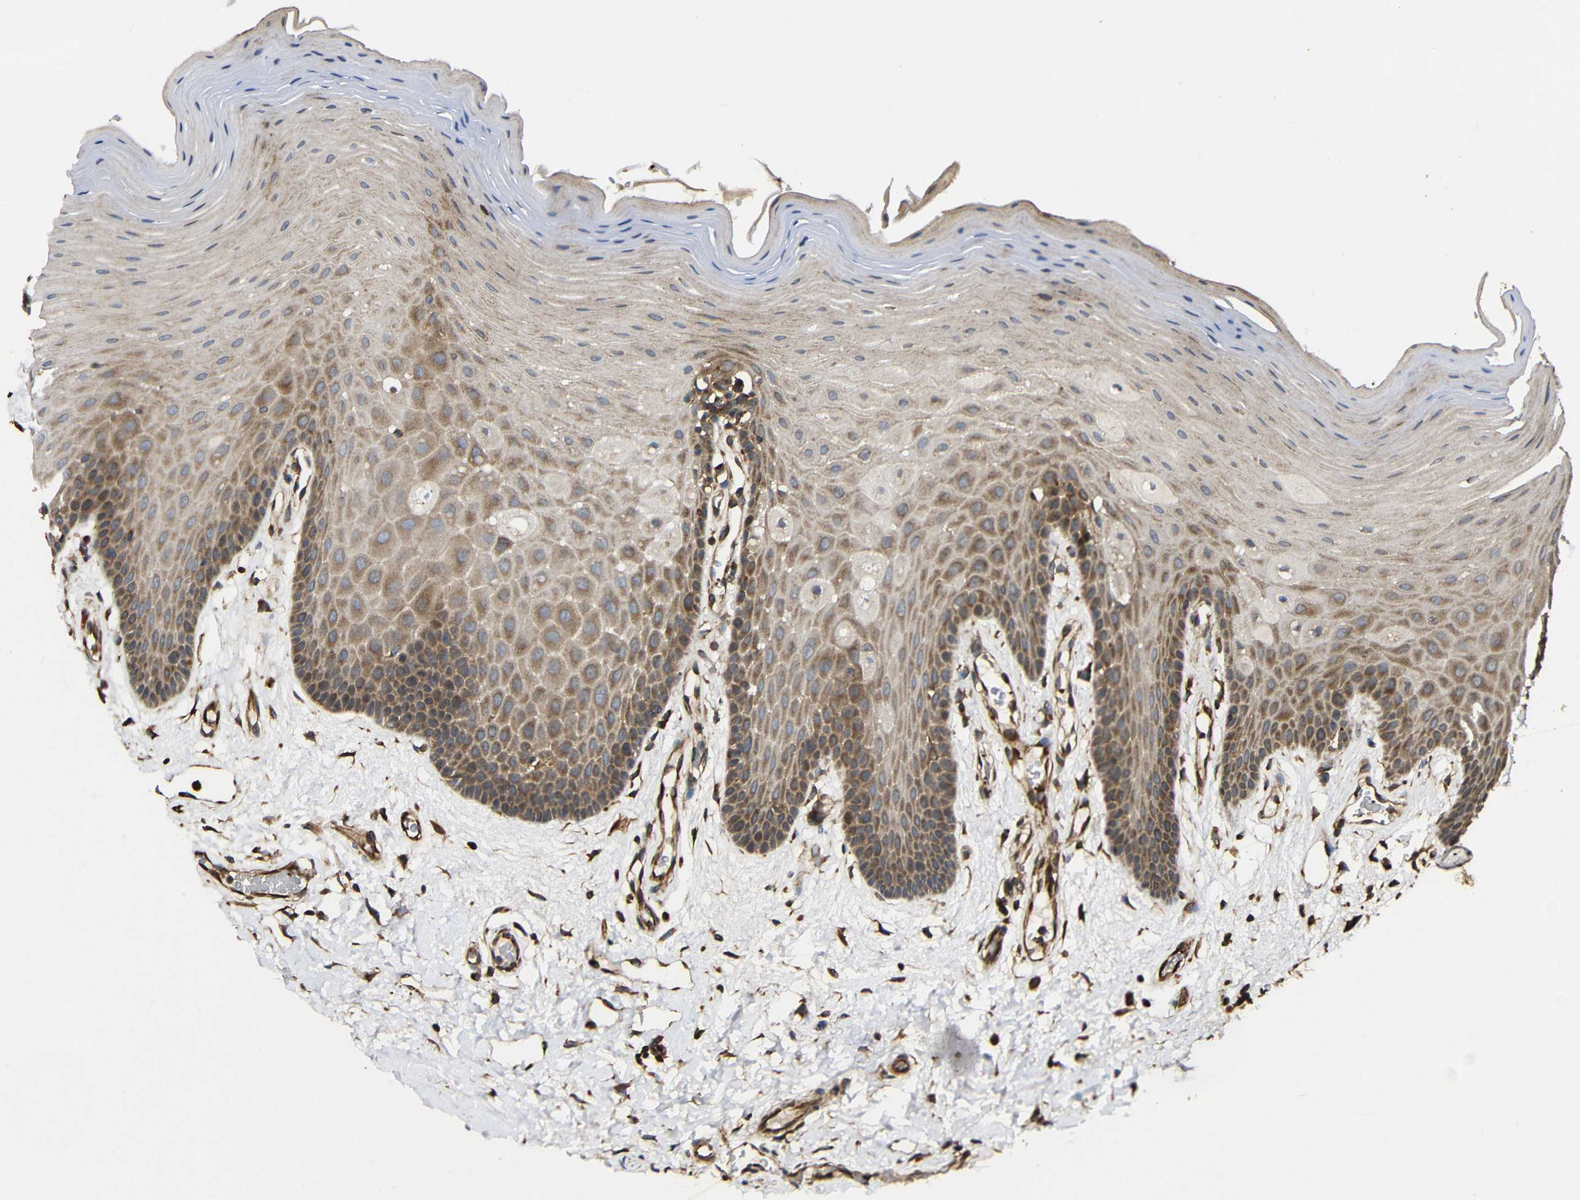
{"staining": {"intensity": "strong", "quantity": "<25%", "location": "cytoplasmic/membranous"}, "tissue": "oral mucosa", "cell_type": "Squamous epithelial cells", "image_type": "normal", "snomed": [{"axis": "morphology", "description": "Normal tissue, NOS"}, {"axis": "morphology", "description": "Squamous cell carcinoma, NOS"}, {"axis": "topography", "description": "Skeletal muscle"}, {"axis": "topography", "description": "Adipose tissue"}, {"axis": "topography", "description": "Vascular tissue"}, {"axis": "topography", "description": "Oral tissue"}, {"axis": "topography", "description": "Peripheral nerve tissue"}, {"axis": "topography", "description": "Head-Neck"}], "caption": "Brown immunohistochemical staining in benign human oral mucosa demonstrates strong cytoplasmic/membranous expression in approximately <25% of squamous epithelial cells.", "gene": "EIF2S1", "patient": {"sex": "male", "age": 71}}